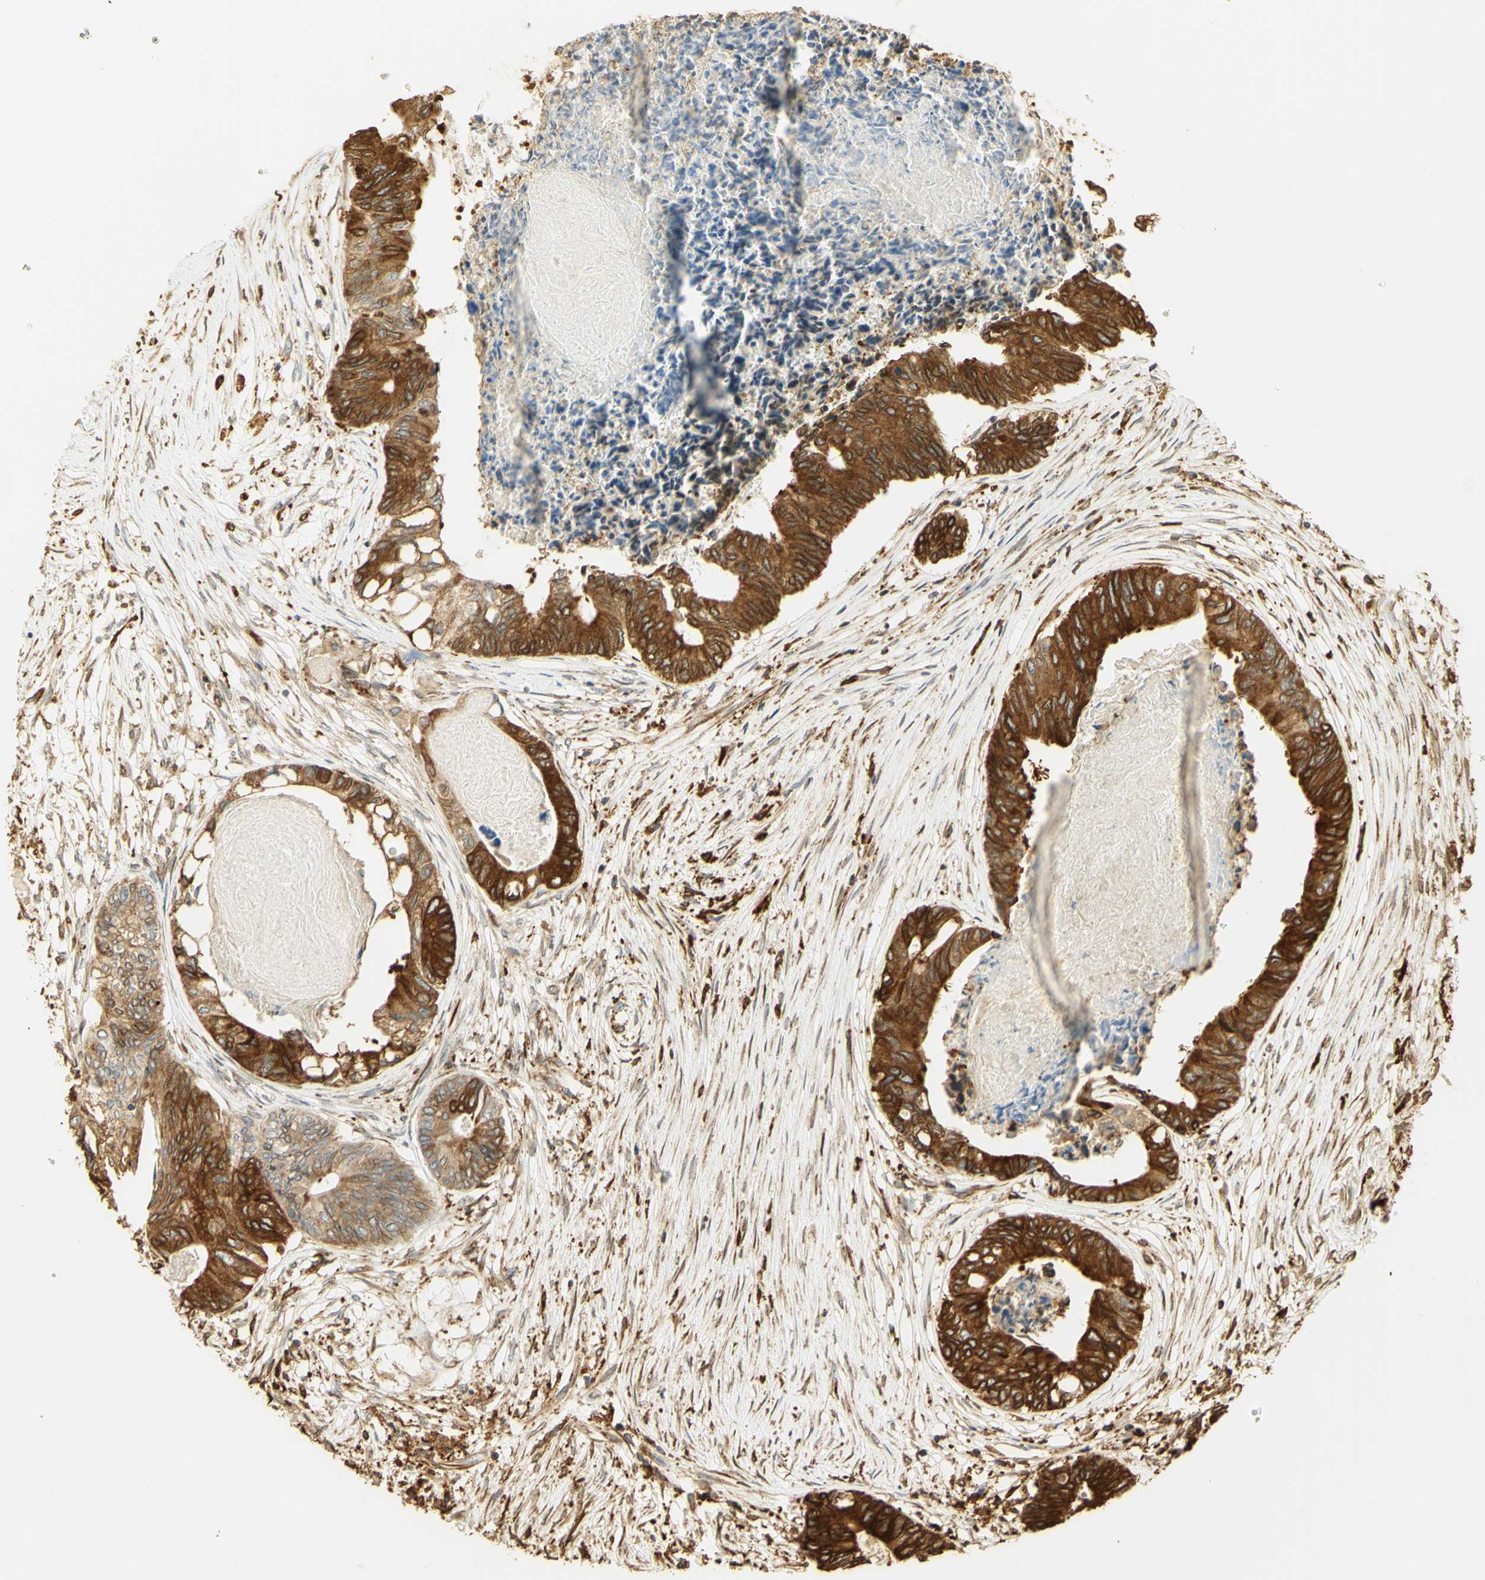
{"staining": {"intensity": "strong", "quantity": "25%-75%", "location": "cytoplasmic/membranous"}, "tissue": "colorectal cancer", "cell_type": "Tumor cells", "image_type": "cancer", "snomed": [{"axis": "morphology", "description": "Adenocarcinoma, NOS"}, {"axis": "topography", "description": "Rectum"}], "caption": "This is a photomicrograph of immunohistochemistry staining of colorectal cancer (adenocarcinoma), which shows strong staining in the cytoplasmic/membranous of tumor cells.", "gene": "CANX", "patient": {"sex": "male", "age": 63}}